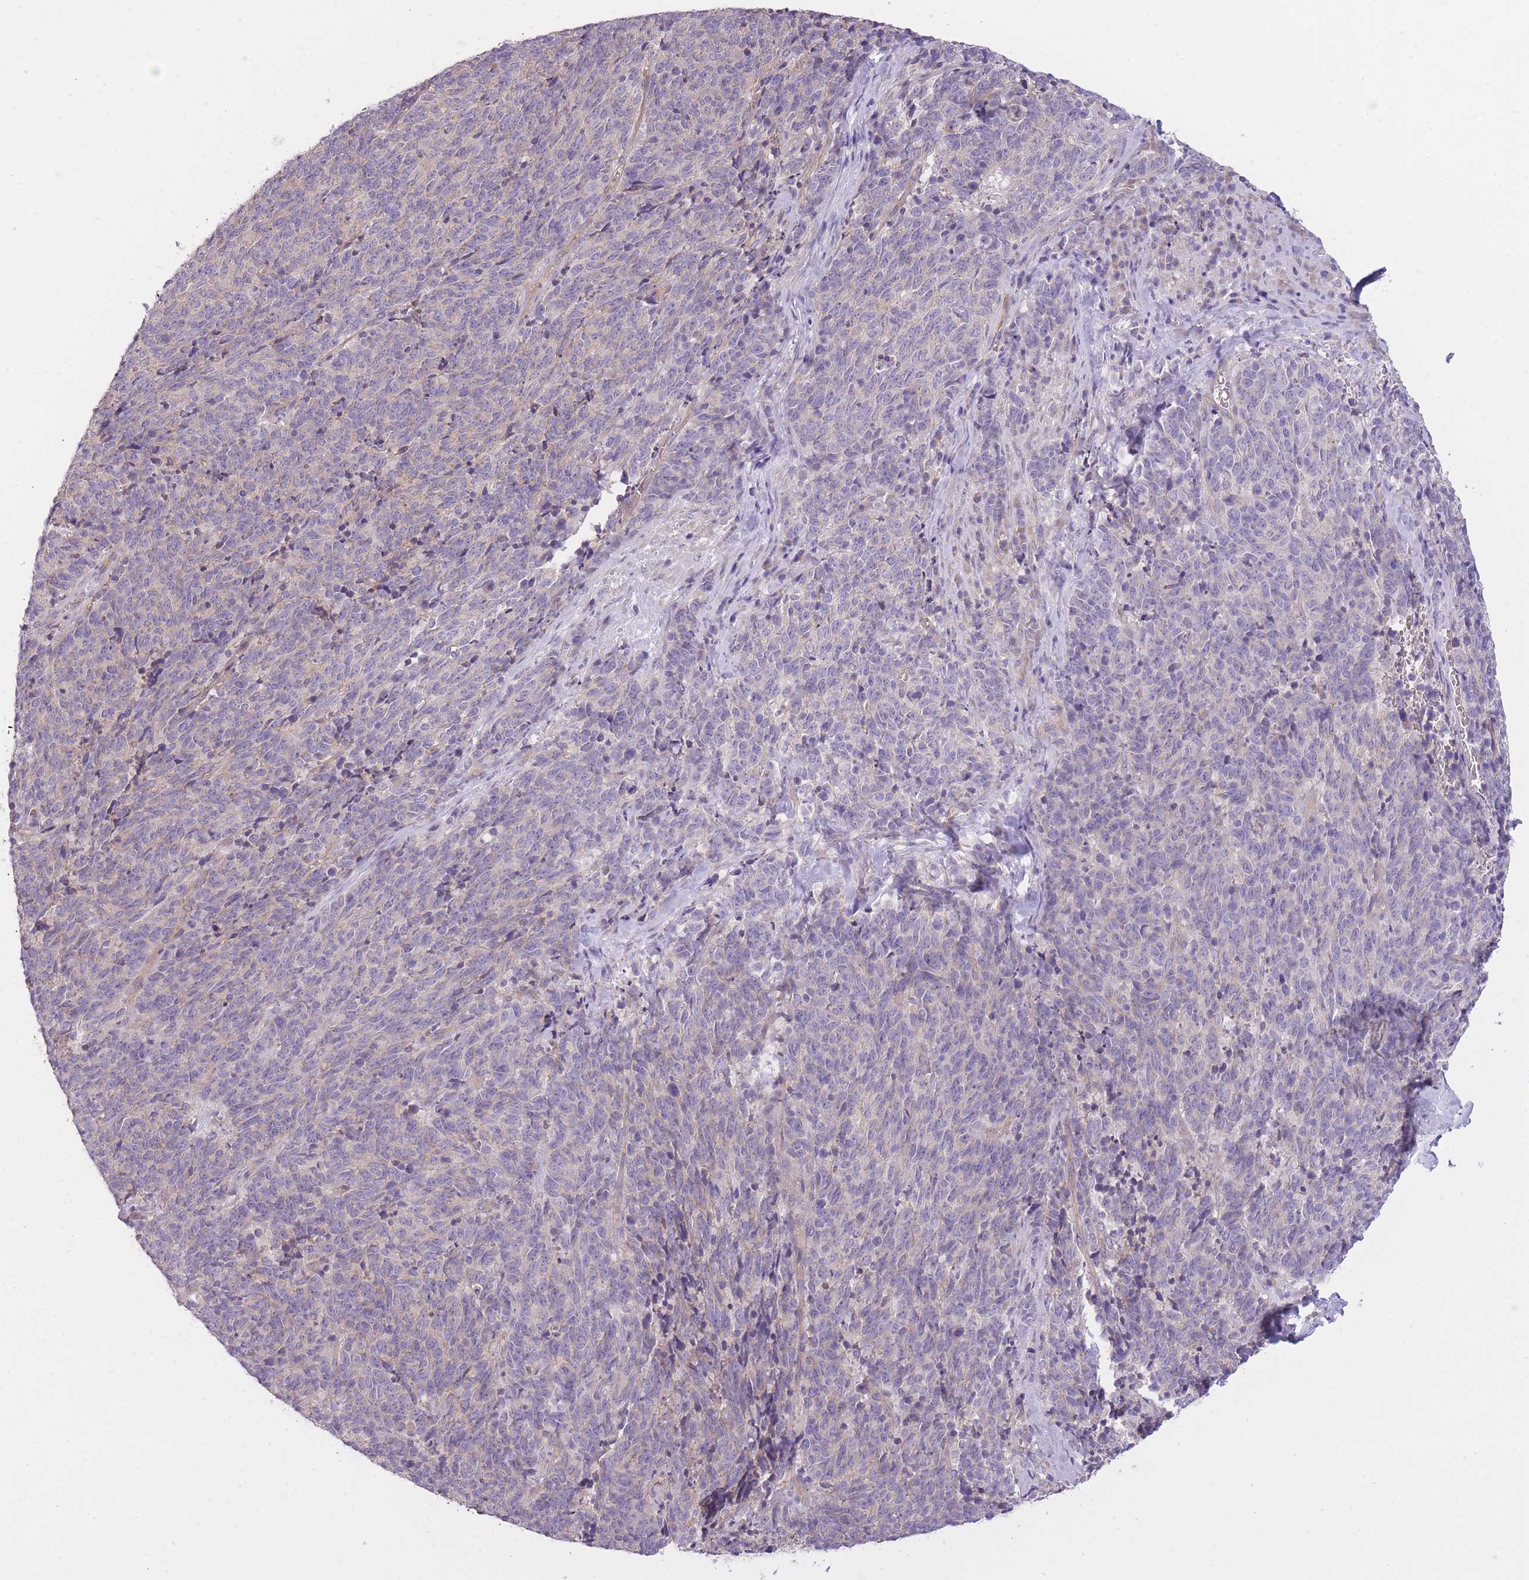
{"staining": {"intensity": "negative", "quantity": "none", "location": "none"}, "tissue": "cervical cancer", "cell_type": "Tumor cells", "image_type": "cancer", "snomed": [{"axis": "morphology", "description": "Squamous cell carcinoma, NOS"}, {"axis": "topography", "description": "Cervix"}], "caption": "IHC of human squamous cell carcinoma (cervical) shows no staining in tumor cells.", "gene": "REV1", "patient": {"sex": "female", "age": 29}}